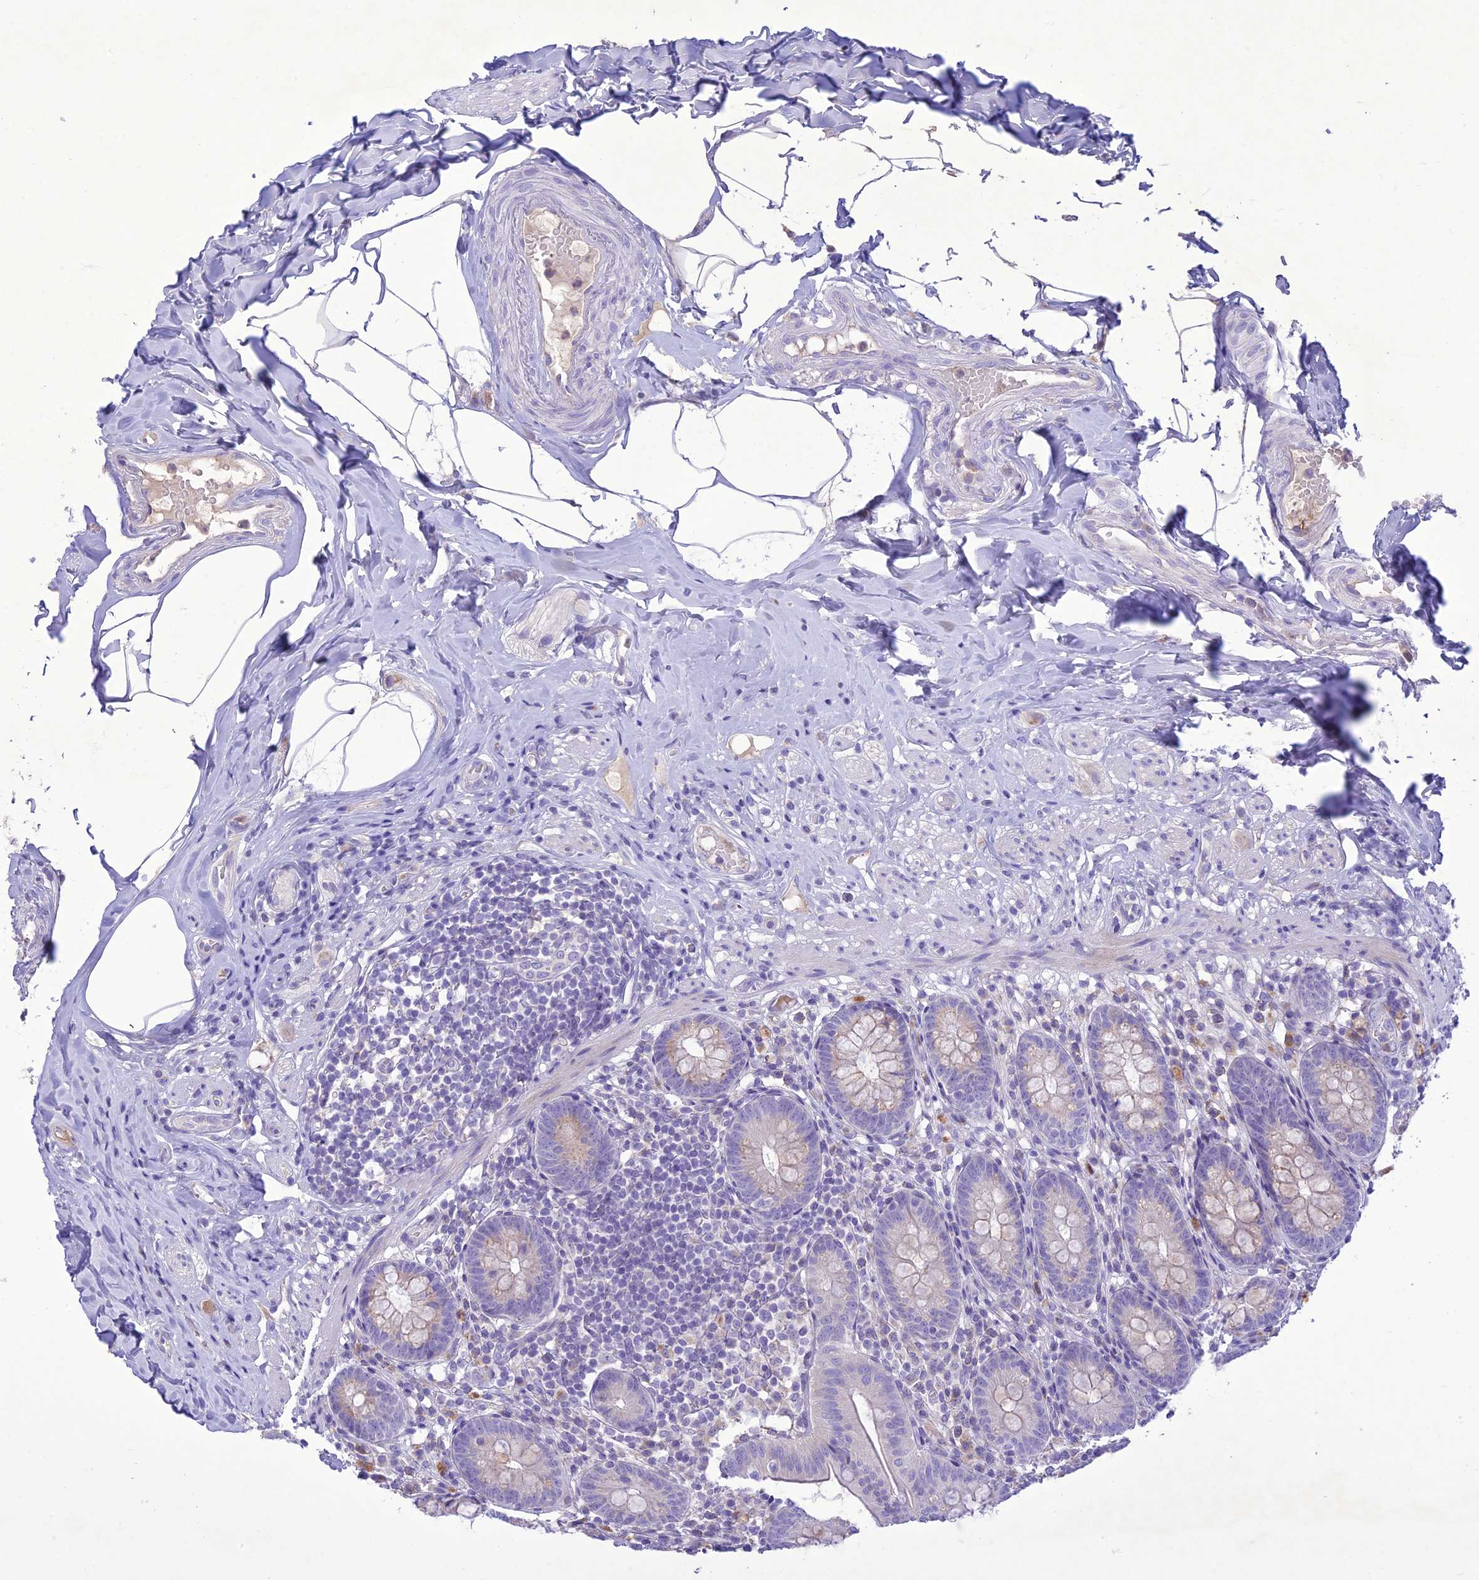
{"staining": {"intensity": "weak", "quantity": "<25%", "location": "cytoplasmic/membranous"}, "tissue": "appendix", "cell_type": "Glandular cells", "image_type": "normal", "snomed": [{"axis": "morphology", "description": "Normal tissue, NOS"}, {"axis": "topography", "description": "Appendix"}], "caption": "DAB immunohistochemical staining of normal human appendix displays no significant positivity in glandular cells.", "gene": "SLC13A5", "patient": {"sex": "male", "age": 55}}